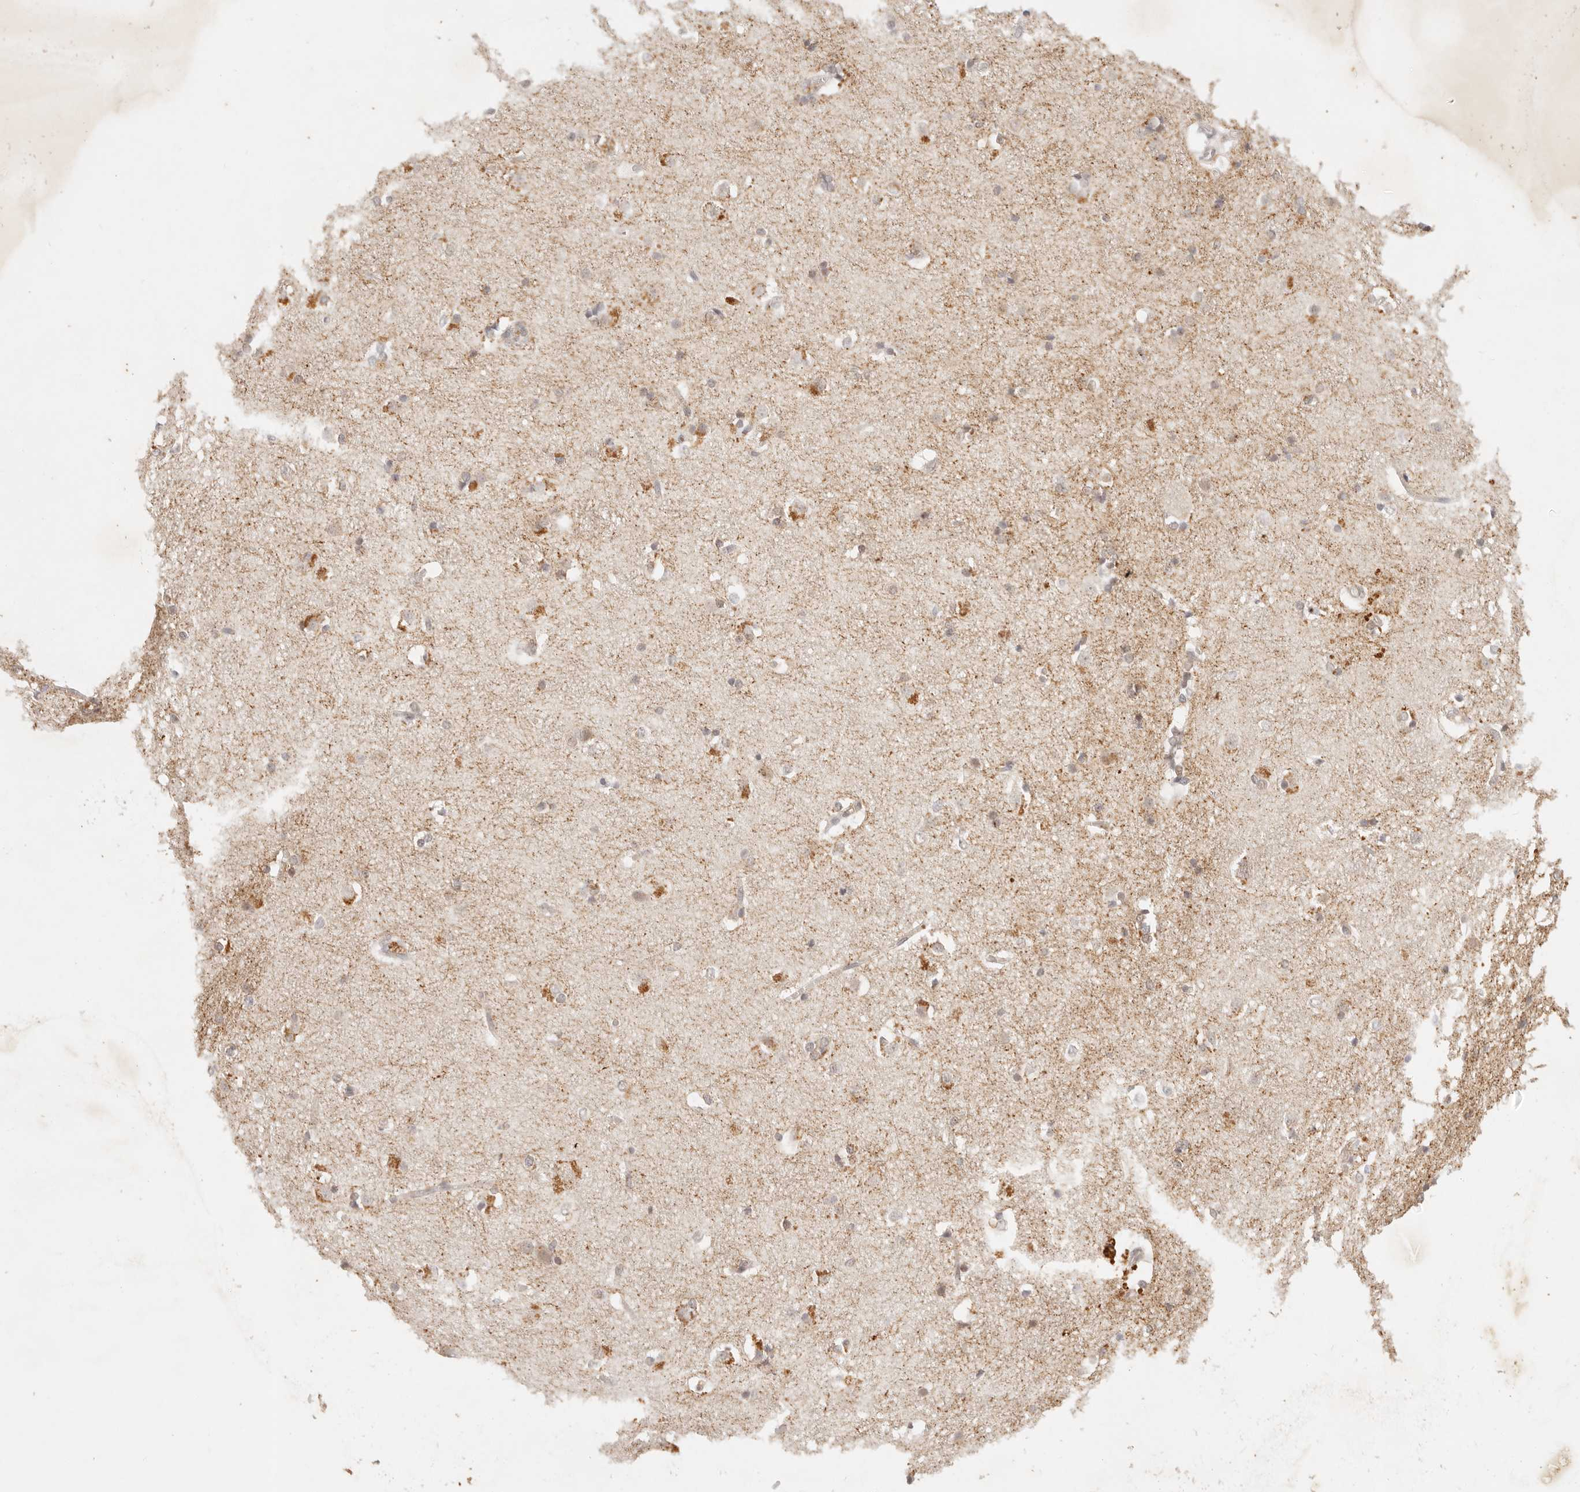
{"staining": {"intensity": "moderate", "quantity": "25%-75%", "location": "cytoplasmic/membranous"}, "tissue": "caudate", "cell_type": "Glial cells", "image_type": "normal", "snomed": [{"axis": "morphology", "description": "Normal tissue, NOS"}, {"axis": "topography", "description": "Lateral ventricle wall"}], "caption": "Immunohistochemistry of benign human caudate shows medium levels of moderate cytoplasmic/membranous staining in about 25%-75% of glial cells. (DAB (3,3'-diaminobenzidine) = brown stain, brightfield microscopy at high magnification).", "gene": "GPR156", "patient": {"sex": "female", "age": 19}}